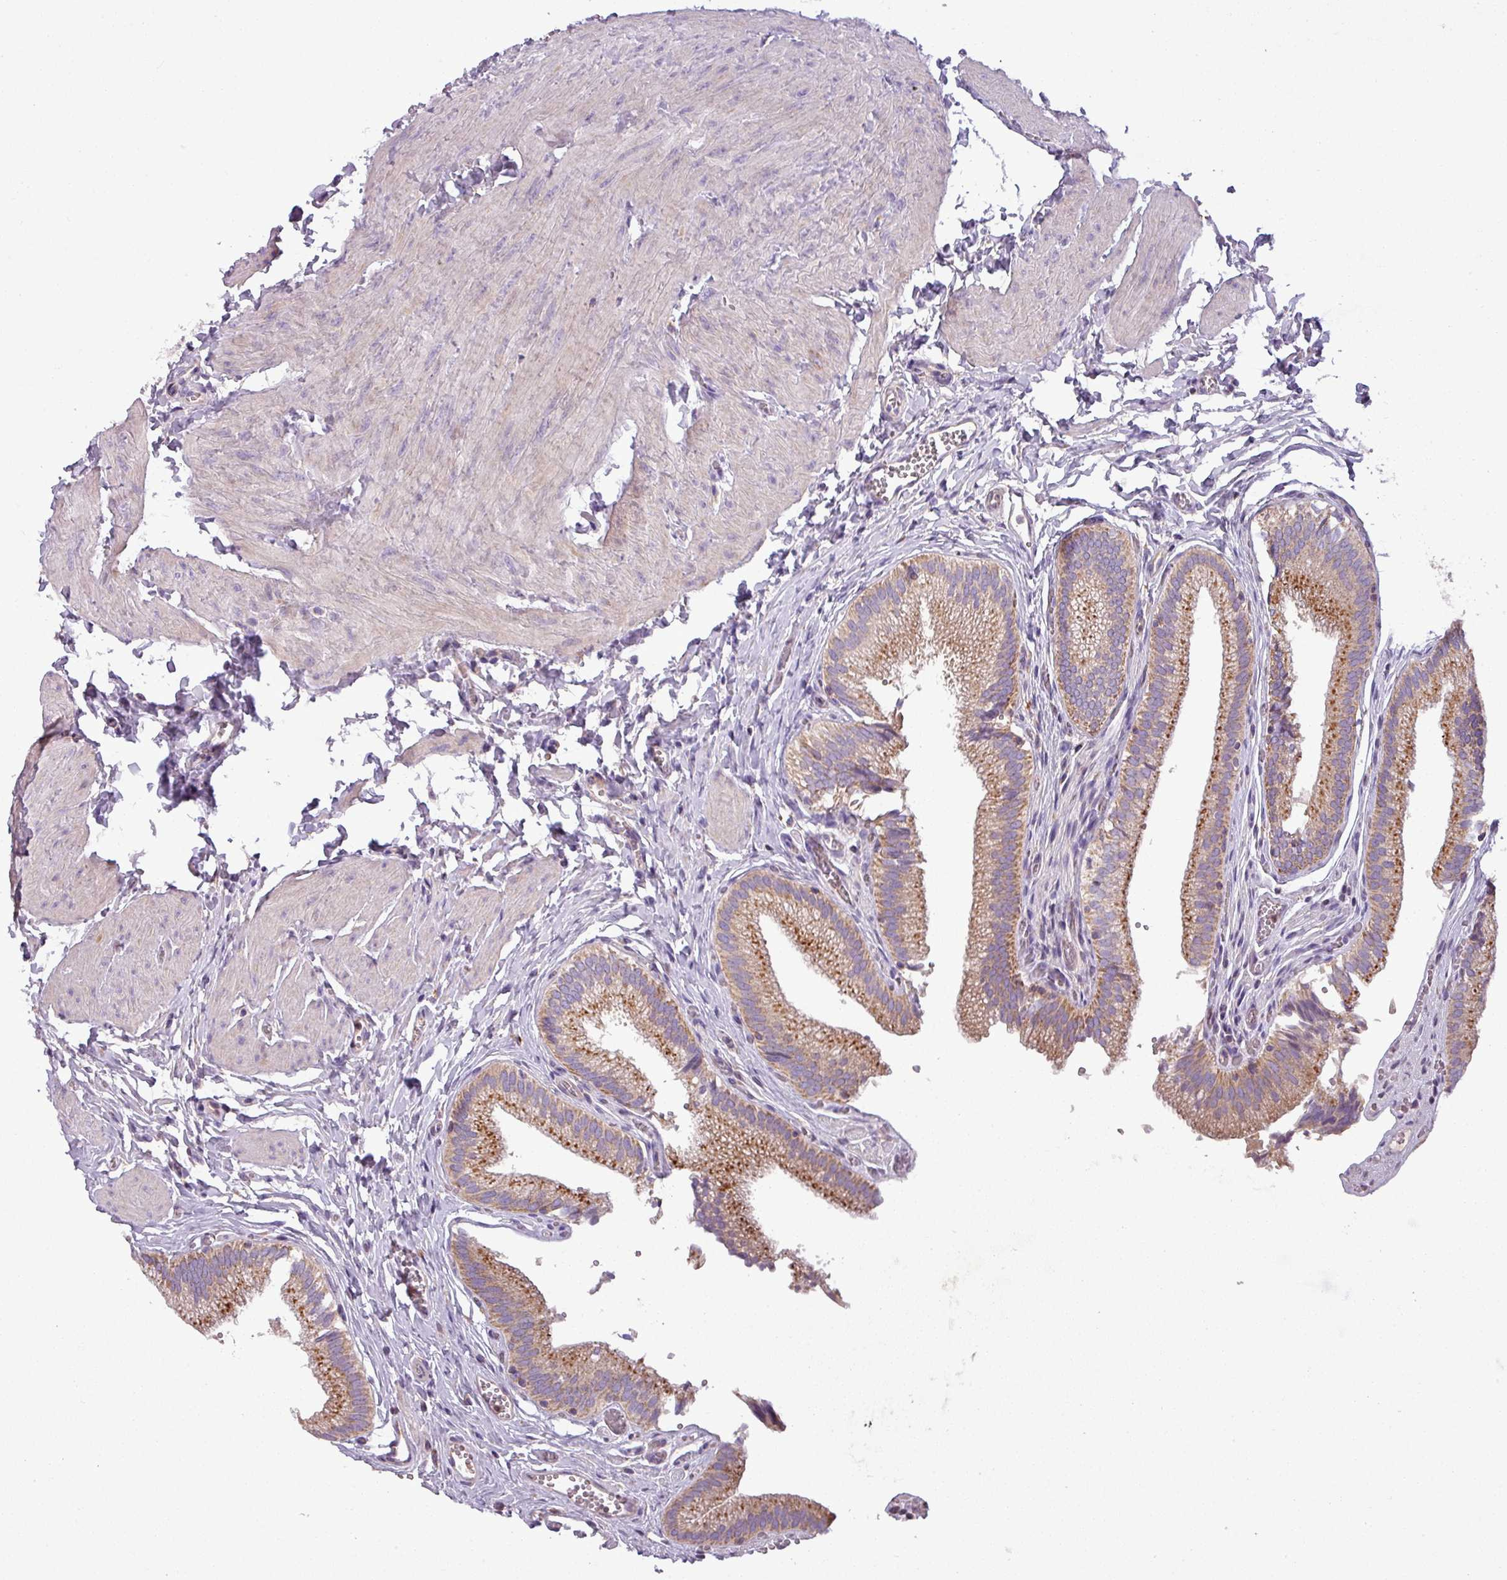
{"staining": {"intensity": "moderate", "quantity": ">75%", "location": "cytoplasmic/membranous"}, "tissue": "gallbladder", "cell_type": "Glandular cells", "image_type": "normal", "snomed": [{"axis": "morphology", "description": "Normal tissue, NOS"}, {"axis": "topography", "description": "Gallbladder"}, {"axis": "topography", "description": "Peripheral nerve tissue"}], "caption": "Immunohistochemical staining of benign gallbladder reveals >75% levels of moderate cytoplasmic/membranous protein staining in about >75% of glandular cells.", "gene": "PNMA6A", "patient": {"sex": "male", "age": 17}}